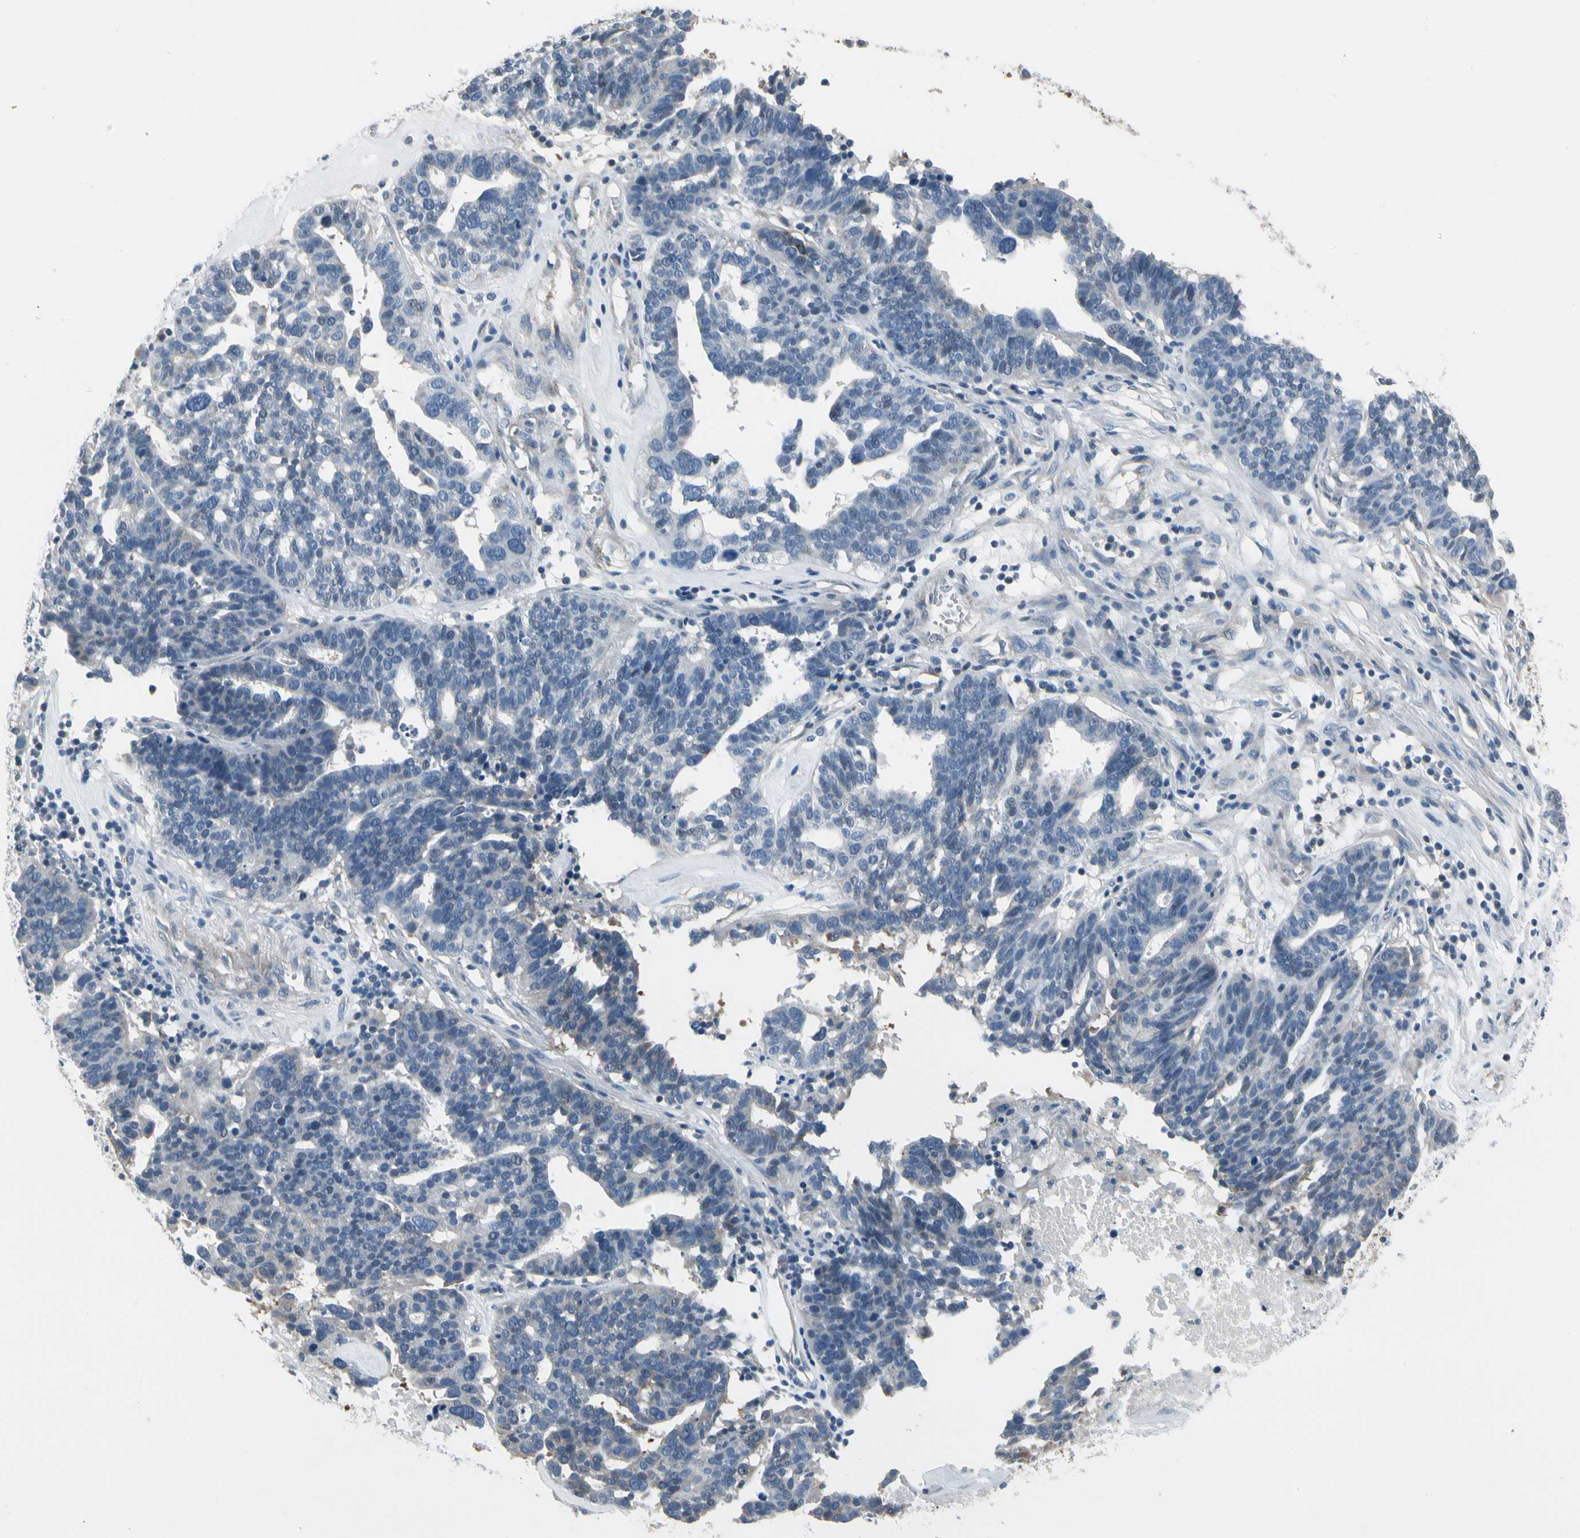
{"staining": {"intensity": "negative", "quantity": "none", "location": "none"}, "tissue": "ovarian cancer", "cell_type": "Tumor cells", "image_type": "cancer", "snomed": [{"axis": "morphology", "description": "Cystadenocarcinoma, serous, NOS"}, {"axis": "topography", "description": "Ovary"}], "caption": "High magnification brightfield microscopy of ovarian serous cystadenocarcinoma stained with DAB (3,3'-diaminobenzidine) (brown) and counterstained with hematoxylin (blue): tumor cells show no significant positivity.", "gene": "PIGR", "patient": {"sex": "female", "age": 59}}